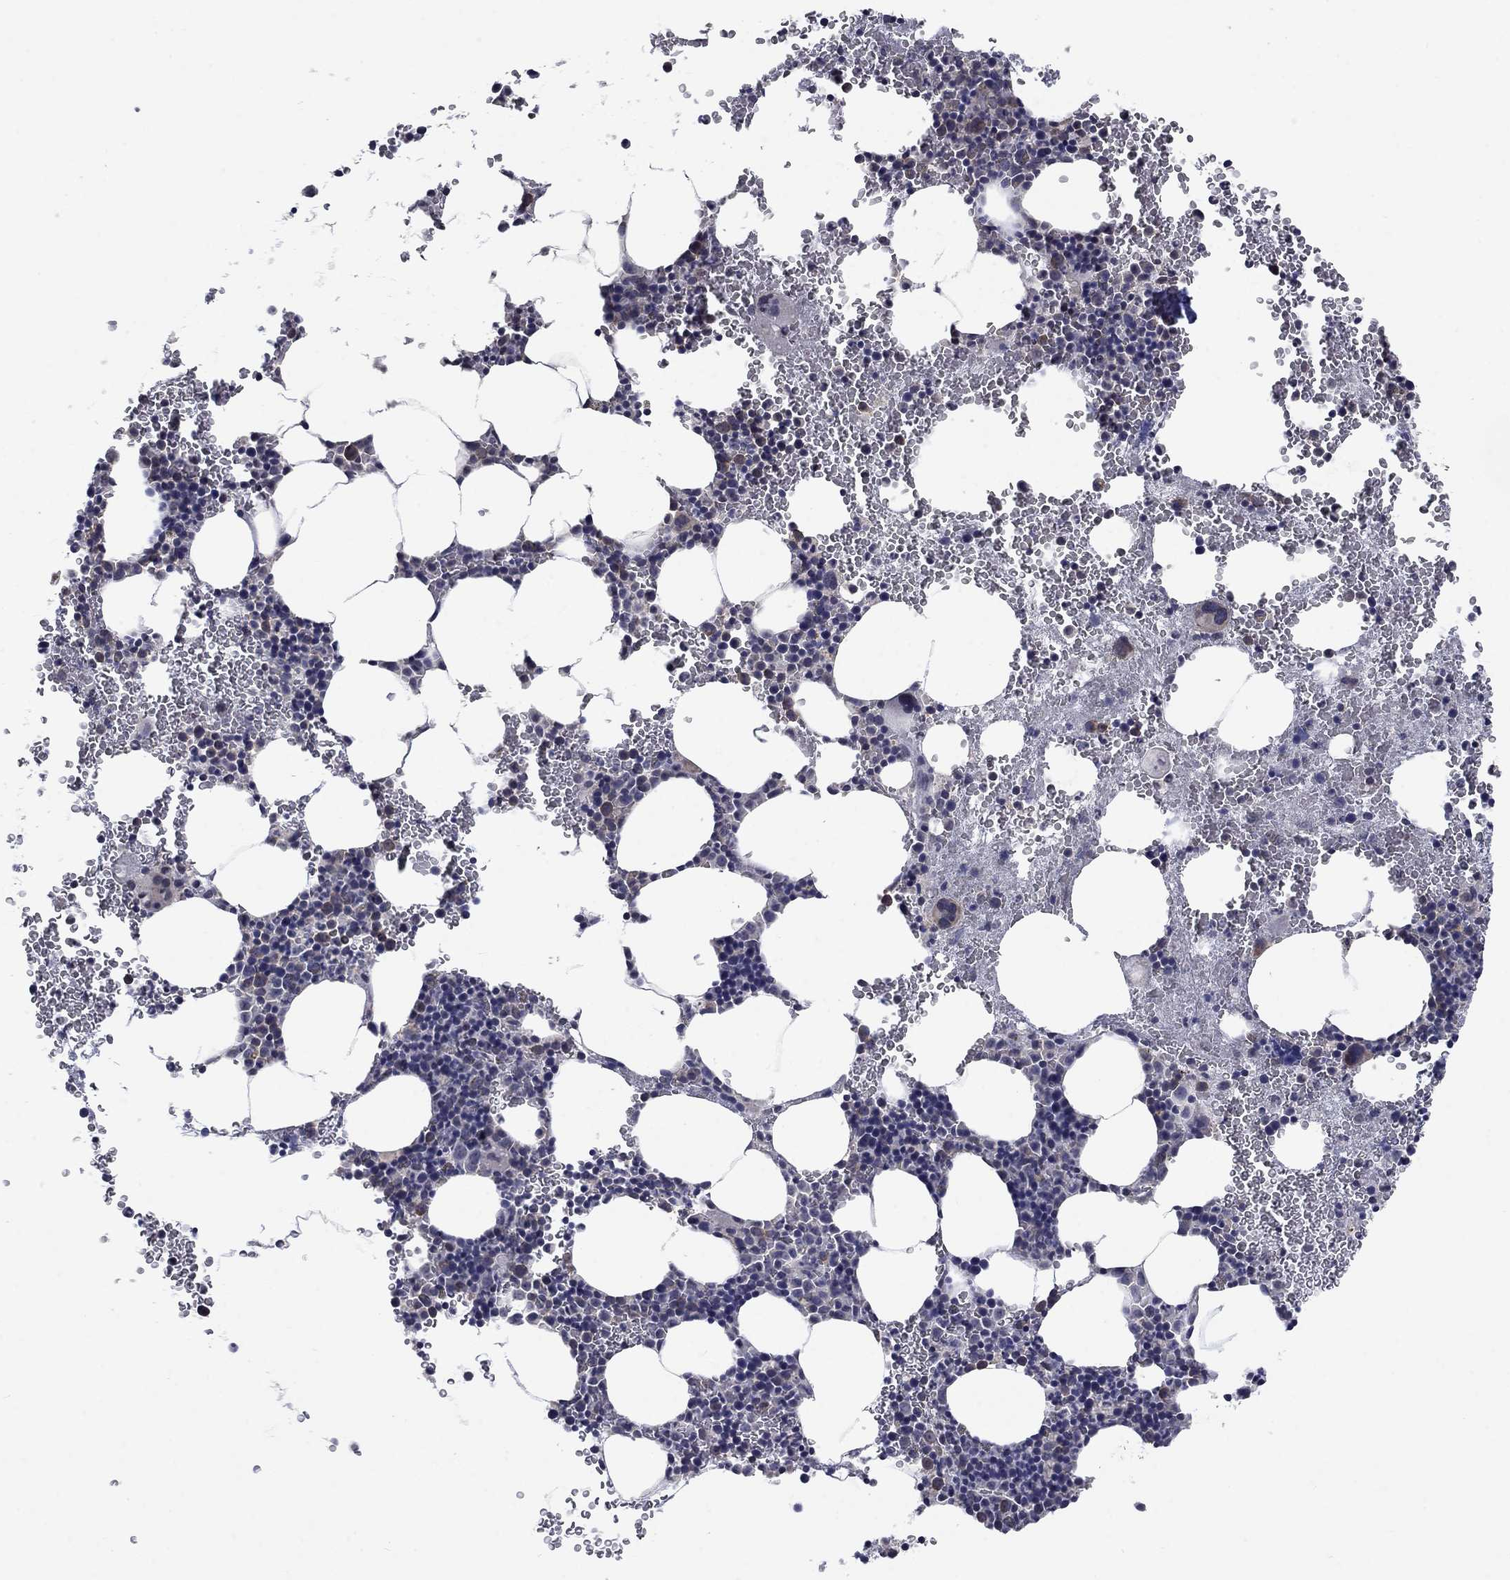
{"staining": {"intensity": "negative", "quantity": "none", "location": "none"}, "tissue": "bone marrow", "cell_type": "Hematopoietic cells", "image_type": "normal", "snomed": [{"axis": "morphology", "description": "Normal tissue, NOS"}, {"axis": "topography", "description": "Bone marrow"}], "caption": "DAB immunohistochemical staining of benign bone marrow displays no significant positivity in hematopoietic cells. Nuclei are stained in blue.", "gene": "SPATA33", "patient": {"sex": "male", "age": 50}}